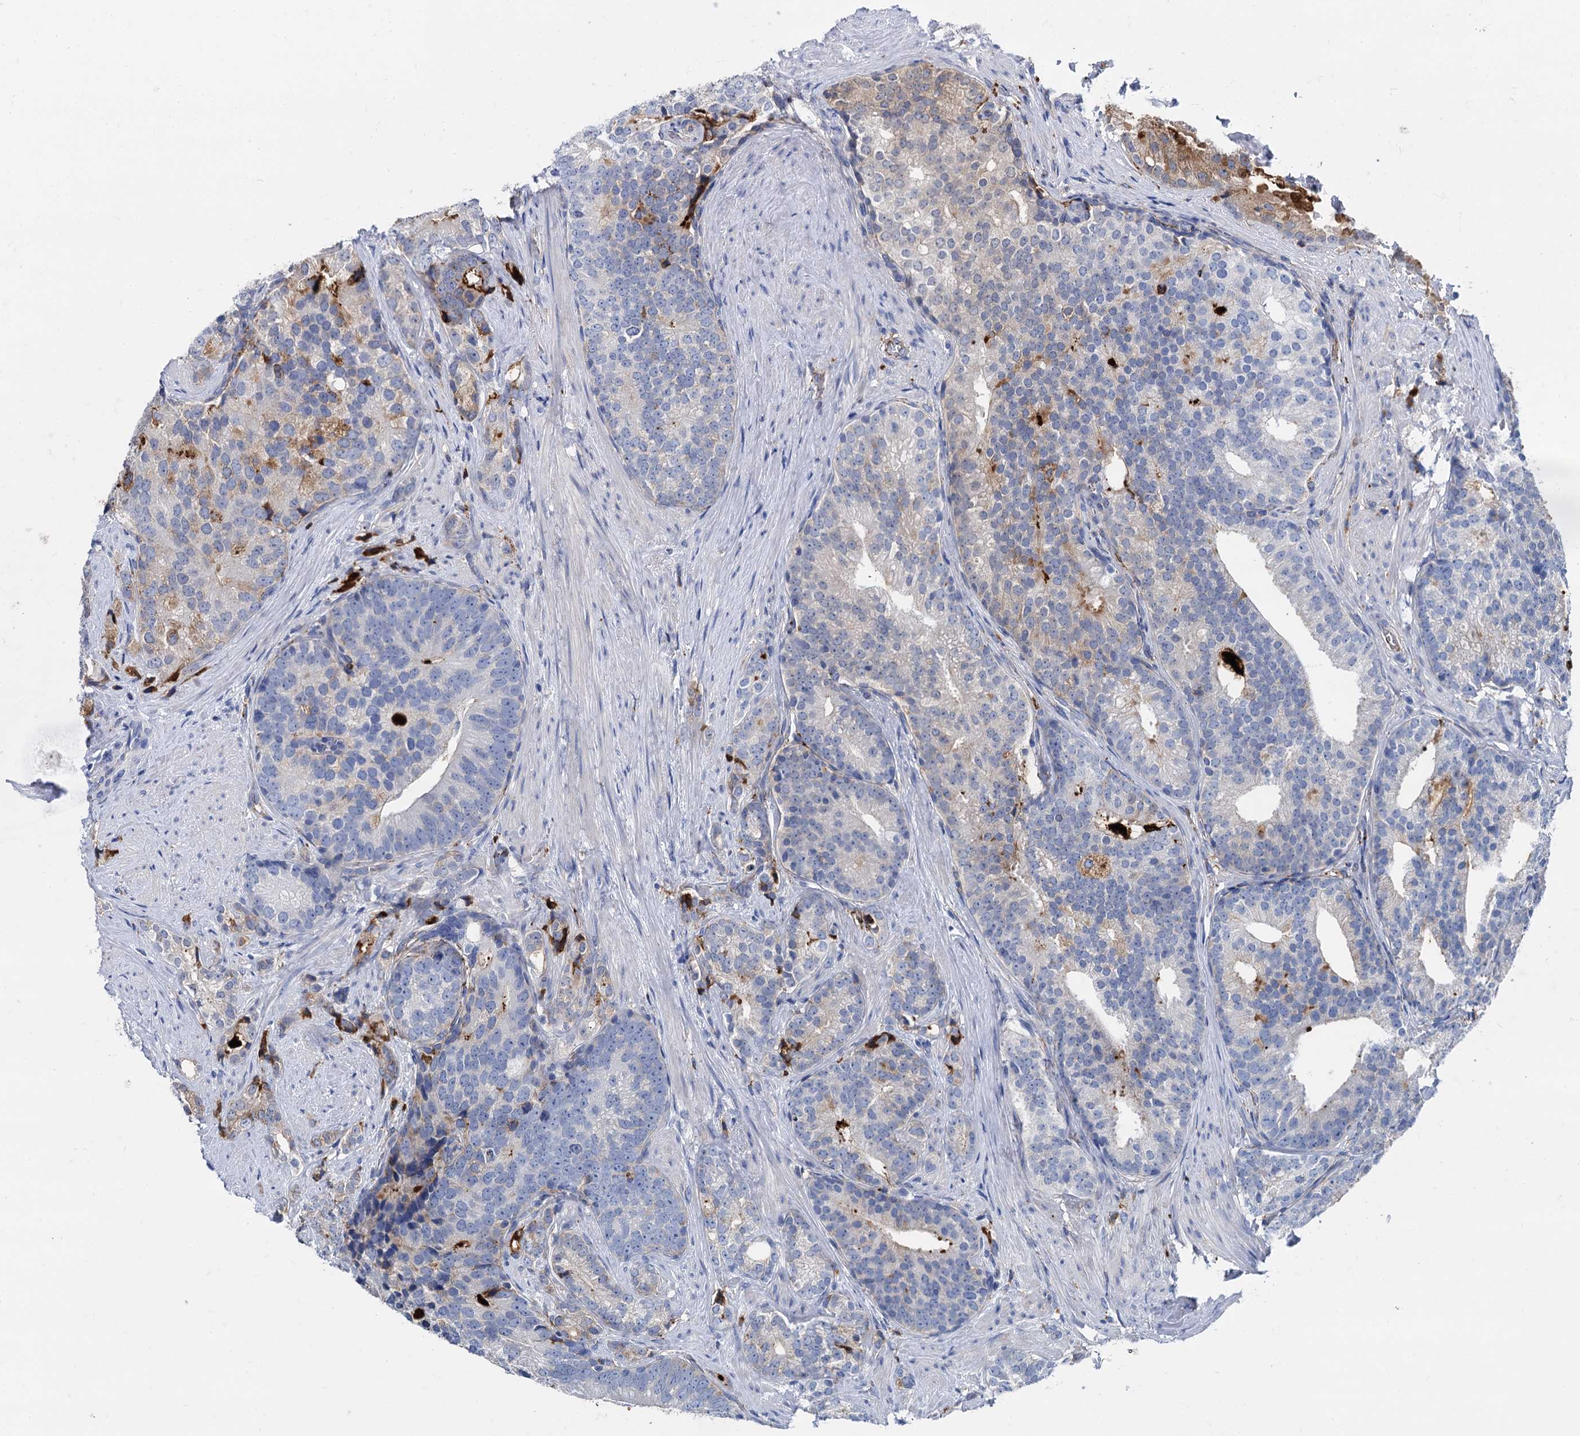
{"staining": {"intensity": "moderate", "quantity": "<25%", "location": "cytoplasmic/membranous"}, "tissue": "prostate cancer", "cell_type": "Tumor cells", "image_type": "cancer", "snomed": [{"axis": "morphology", "description": "Adenocarcinoma, Low grade"}, {"axis": "topography", "description": "Prostate"}], "caption": "This micrograph demonstrates prostate cancer (adenocarcinoma (low-grade)) stained with IHC to label a protein in brown. The cytoplasmic/membranous of tumor cells show moderate positivity for the protein. Nuclei are counter-stained blue.", "gene": "APOD", "patient": {"sex": "male", "age": 71}}